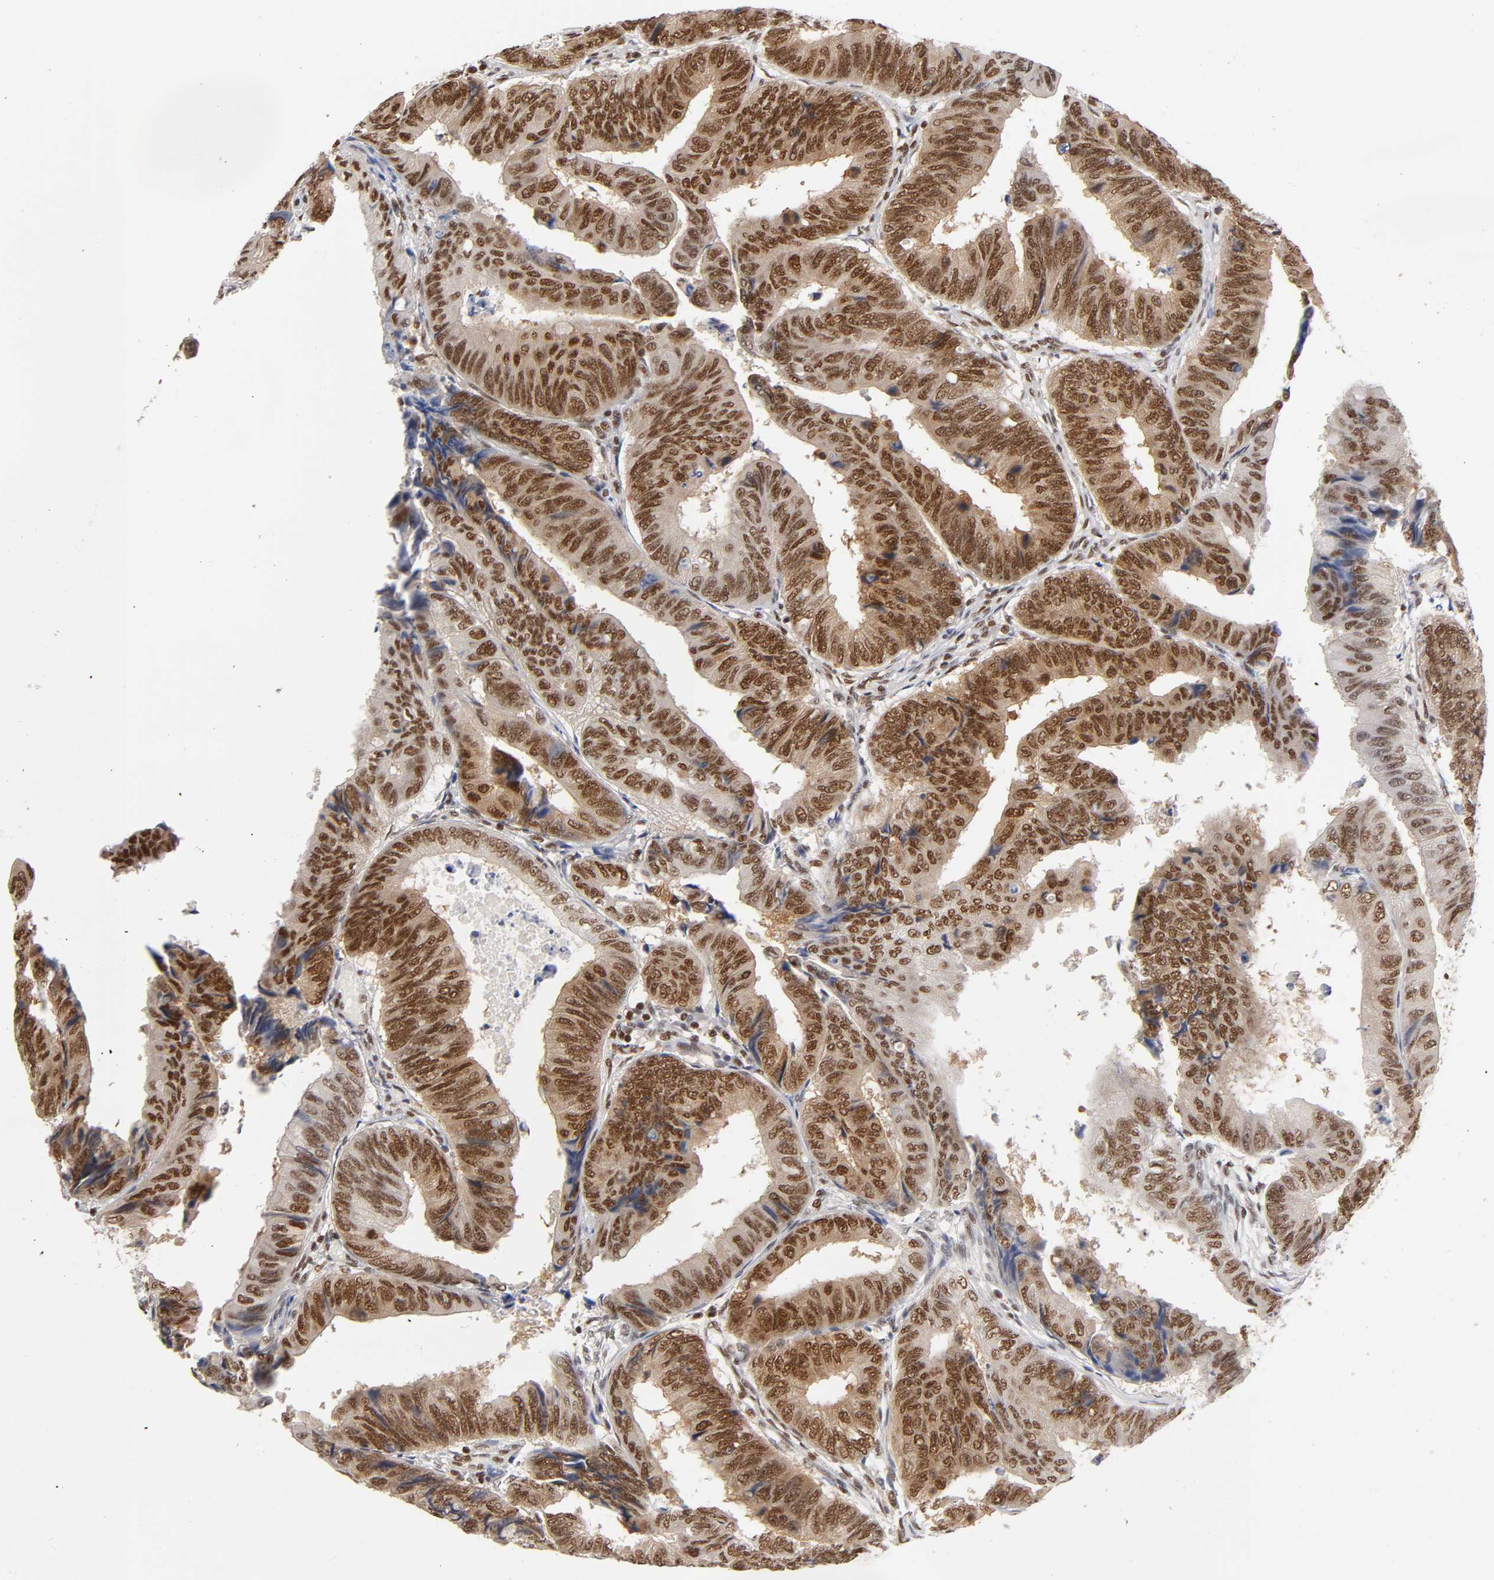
{"staining": {"intensity": "strong", "quantity": ">75%", "location": "nuclear"}, "tissue": "colorectal cancer", "cell_type": "Tumor cells", "image_type": "cancer", "snomed": [{"axis": "morphology", "description": "Normal tissue, NOS"}, {"axis": "morphology", "description": "Adenocarcinoma, NOS"}, {"axis": "topography", "description": "Rectum"}, {"axis": "topography", "description": "Peripheral nerve tissue"}], "caption": "About >75% of tumor cells in colorectal cancer exhibit strong nuclear protein expression as visualized by brown immunohistochemical staining.", "gene": "ILKAP", "patient": {"sex": "male", "age": 92}}